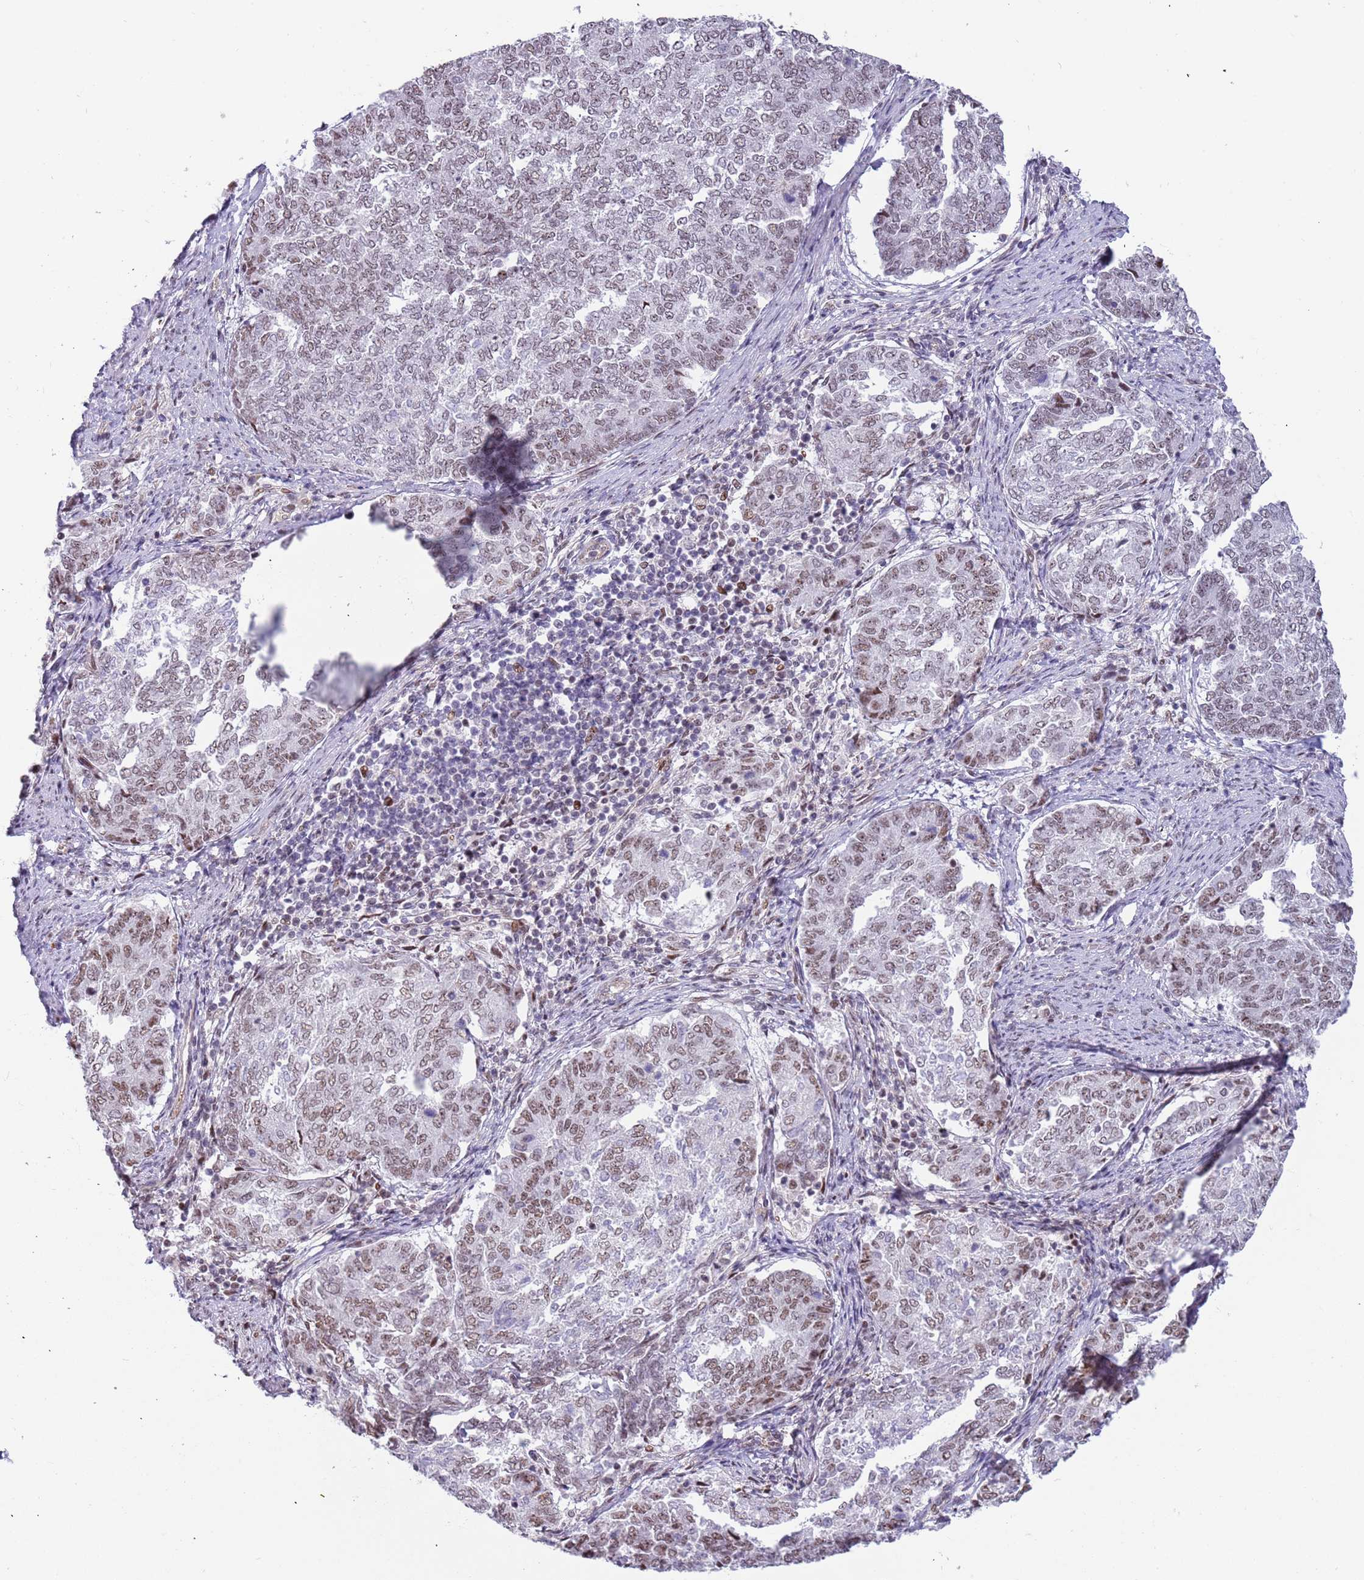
{"staining": {"intensity": "moderate", "quantity": "25%-75%", "location": "nuclear"}, "tissue": "endometrial cancer", "cell_type": "Tumor cells", "image_type": "cancer", "snomed": [{"axis": "morphology", "description": "Adenocarcinoma, NOS"}, {"axis": "topography", "description": "Endometrium"}], "caption": "Endometrial adenocarcinoma stained for a protein displays moderate nuclear positivity in tumor cells. (brown staining indicates protein expression, while blue staining denotes nuclei).", "gene": "LRMDA", "patient": {"sex": "female", "age": 80}}